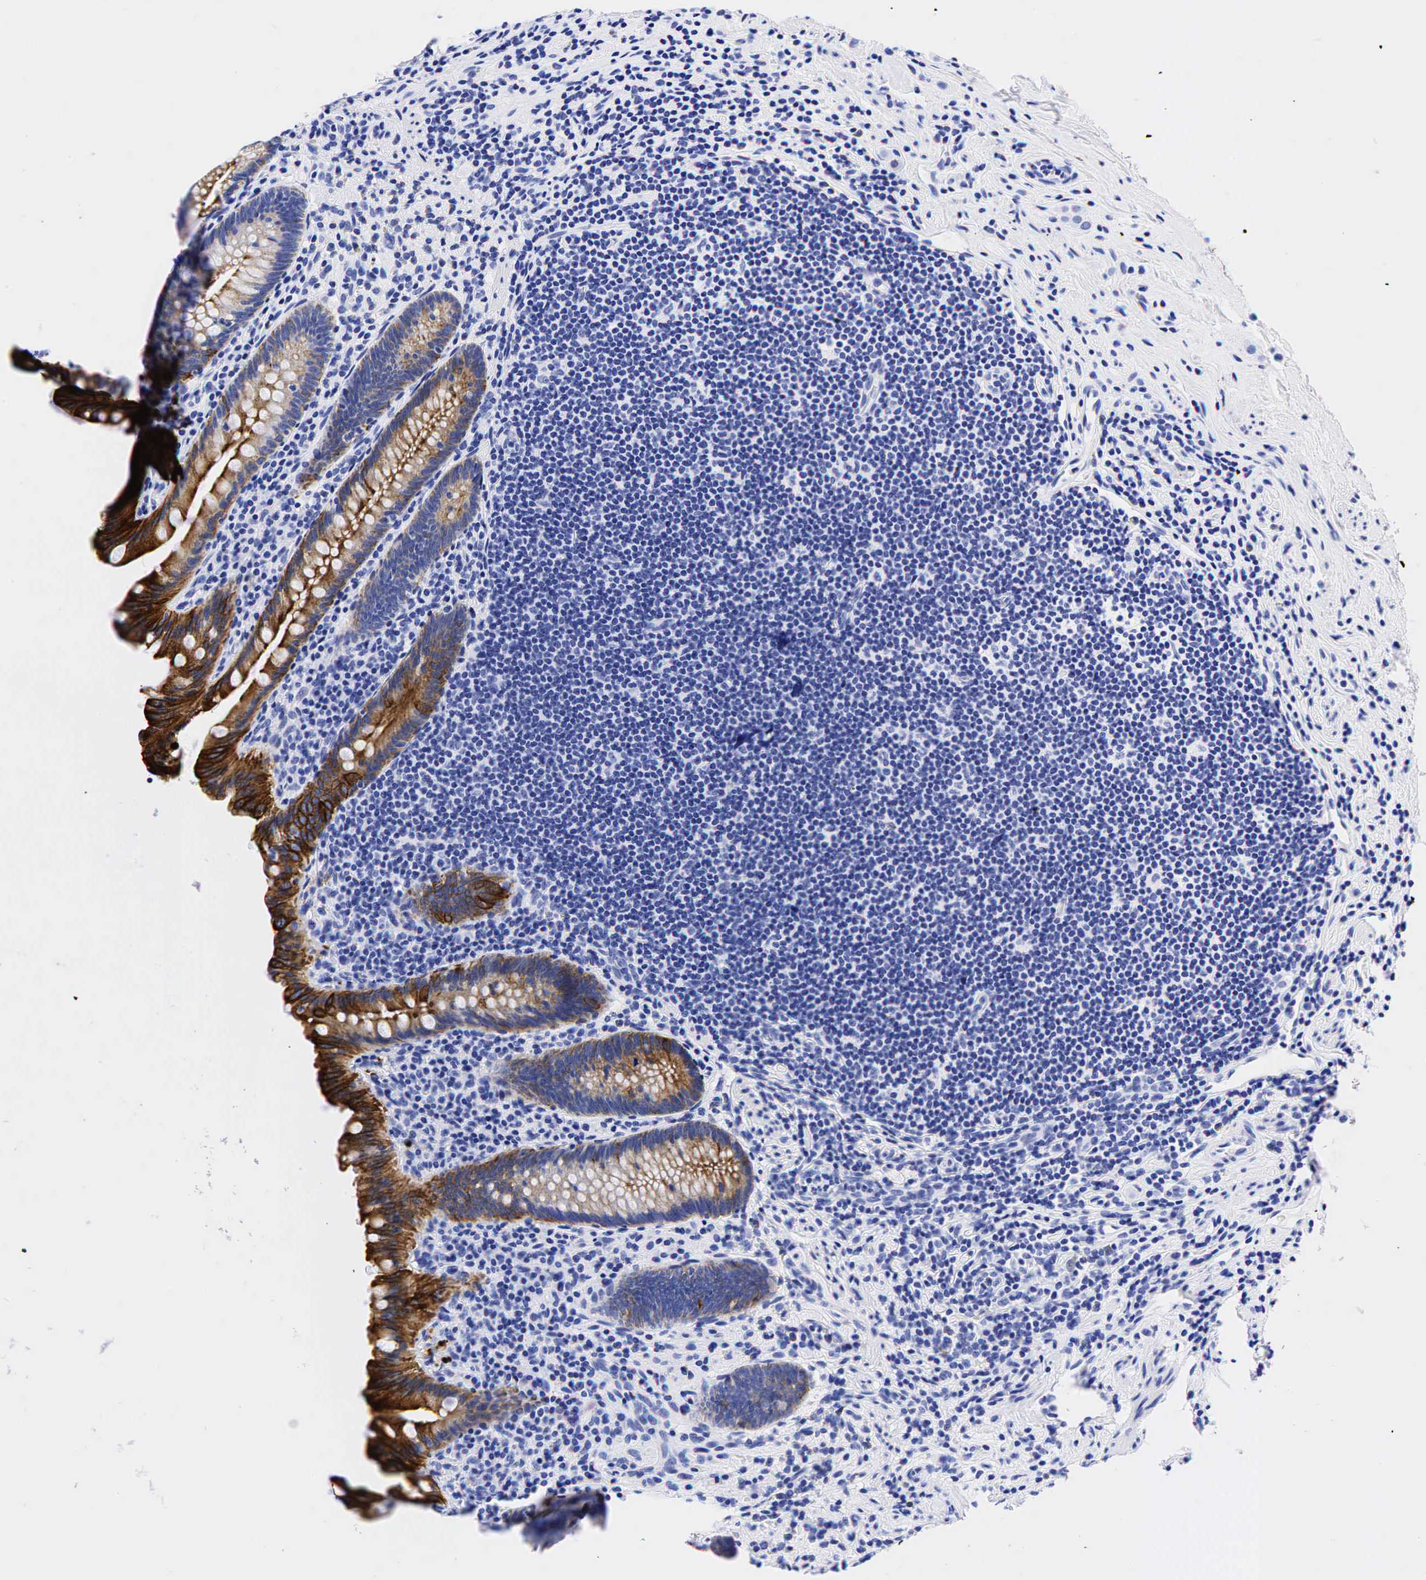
{"staining": {"intensity": "strong", "quantity": "25%-75%", "location": "nuclear"}, "tissue": "appendix", "cell_type": "Glandular cells", "image_type": "normal", "snomed": [{"axis": "morphology", "description": "Normal tissue, NOS"}, {"axis": "topography", "description": "Appendix"}], "caption": "Immunohistochemistry image of unremarkable human appendix stained for a protein (brown), which exhibits high levels of strong nuclear staining in approximately 25%-75% of glandular cells.", "gene": "KRT19", "patient": {"sex": "male", "age": 41}}